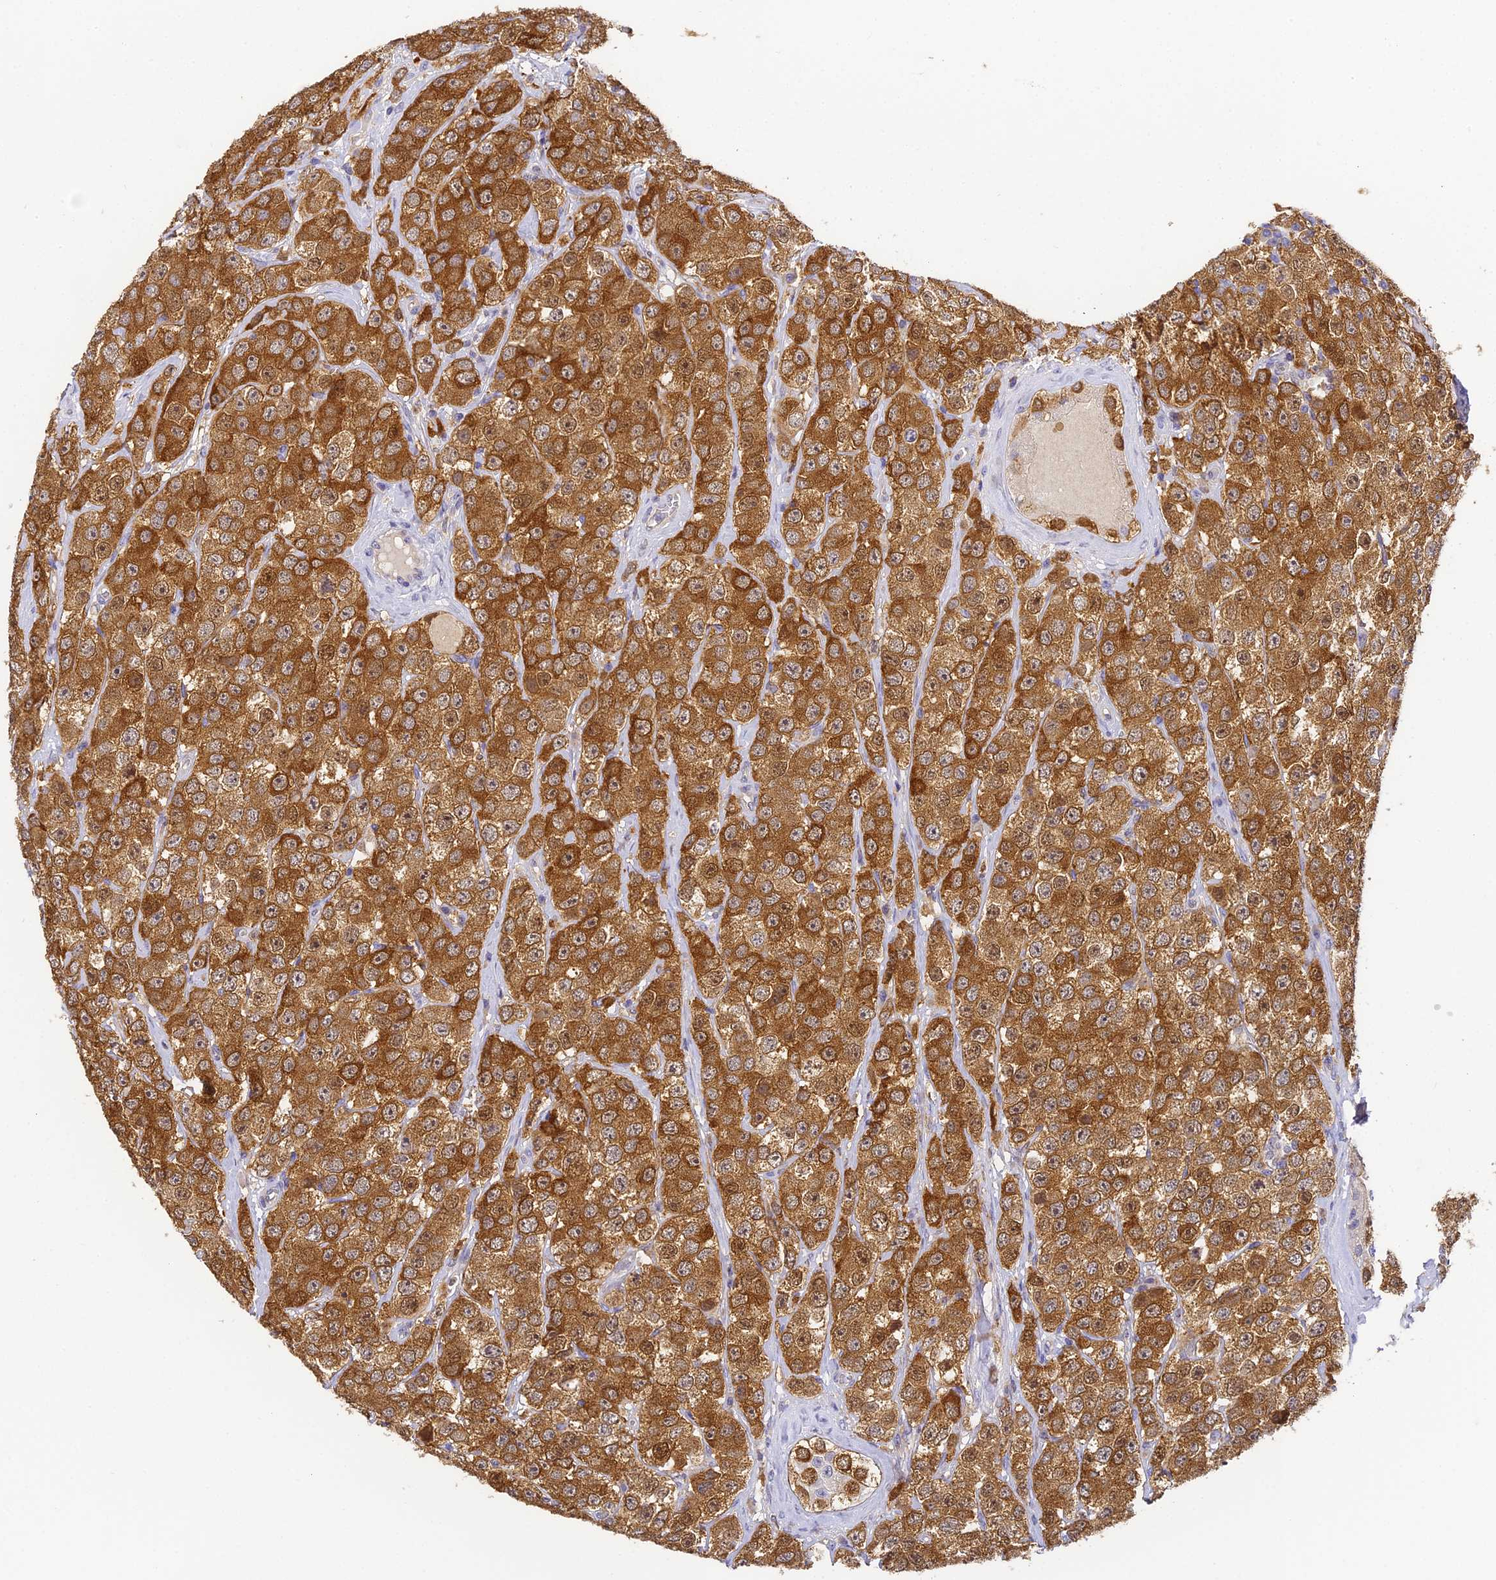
{"staining": {"intensity": "strong", "quantity": ">75%", "location": "cytoplasmic/membranous,nuclear"}, "tissue": "testis cancer", "cell_type": "Tumor cells", "image_type": "cancer", "snomed": [{"axis": "morphology", "description": "Seminoma, NOS"}, {"axis": "topography", "description": "Testis"}], "caption": "Human testis seminoma stained with a brown dye shows strong cytoplasmic/membranous and nuclear positive positivity in about >75% of tumor cells.", "gene": "YAE1", "patient": {"sex": "male", "age": 28}}